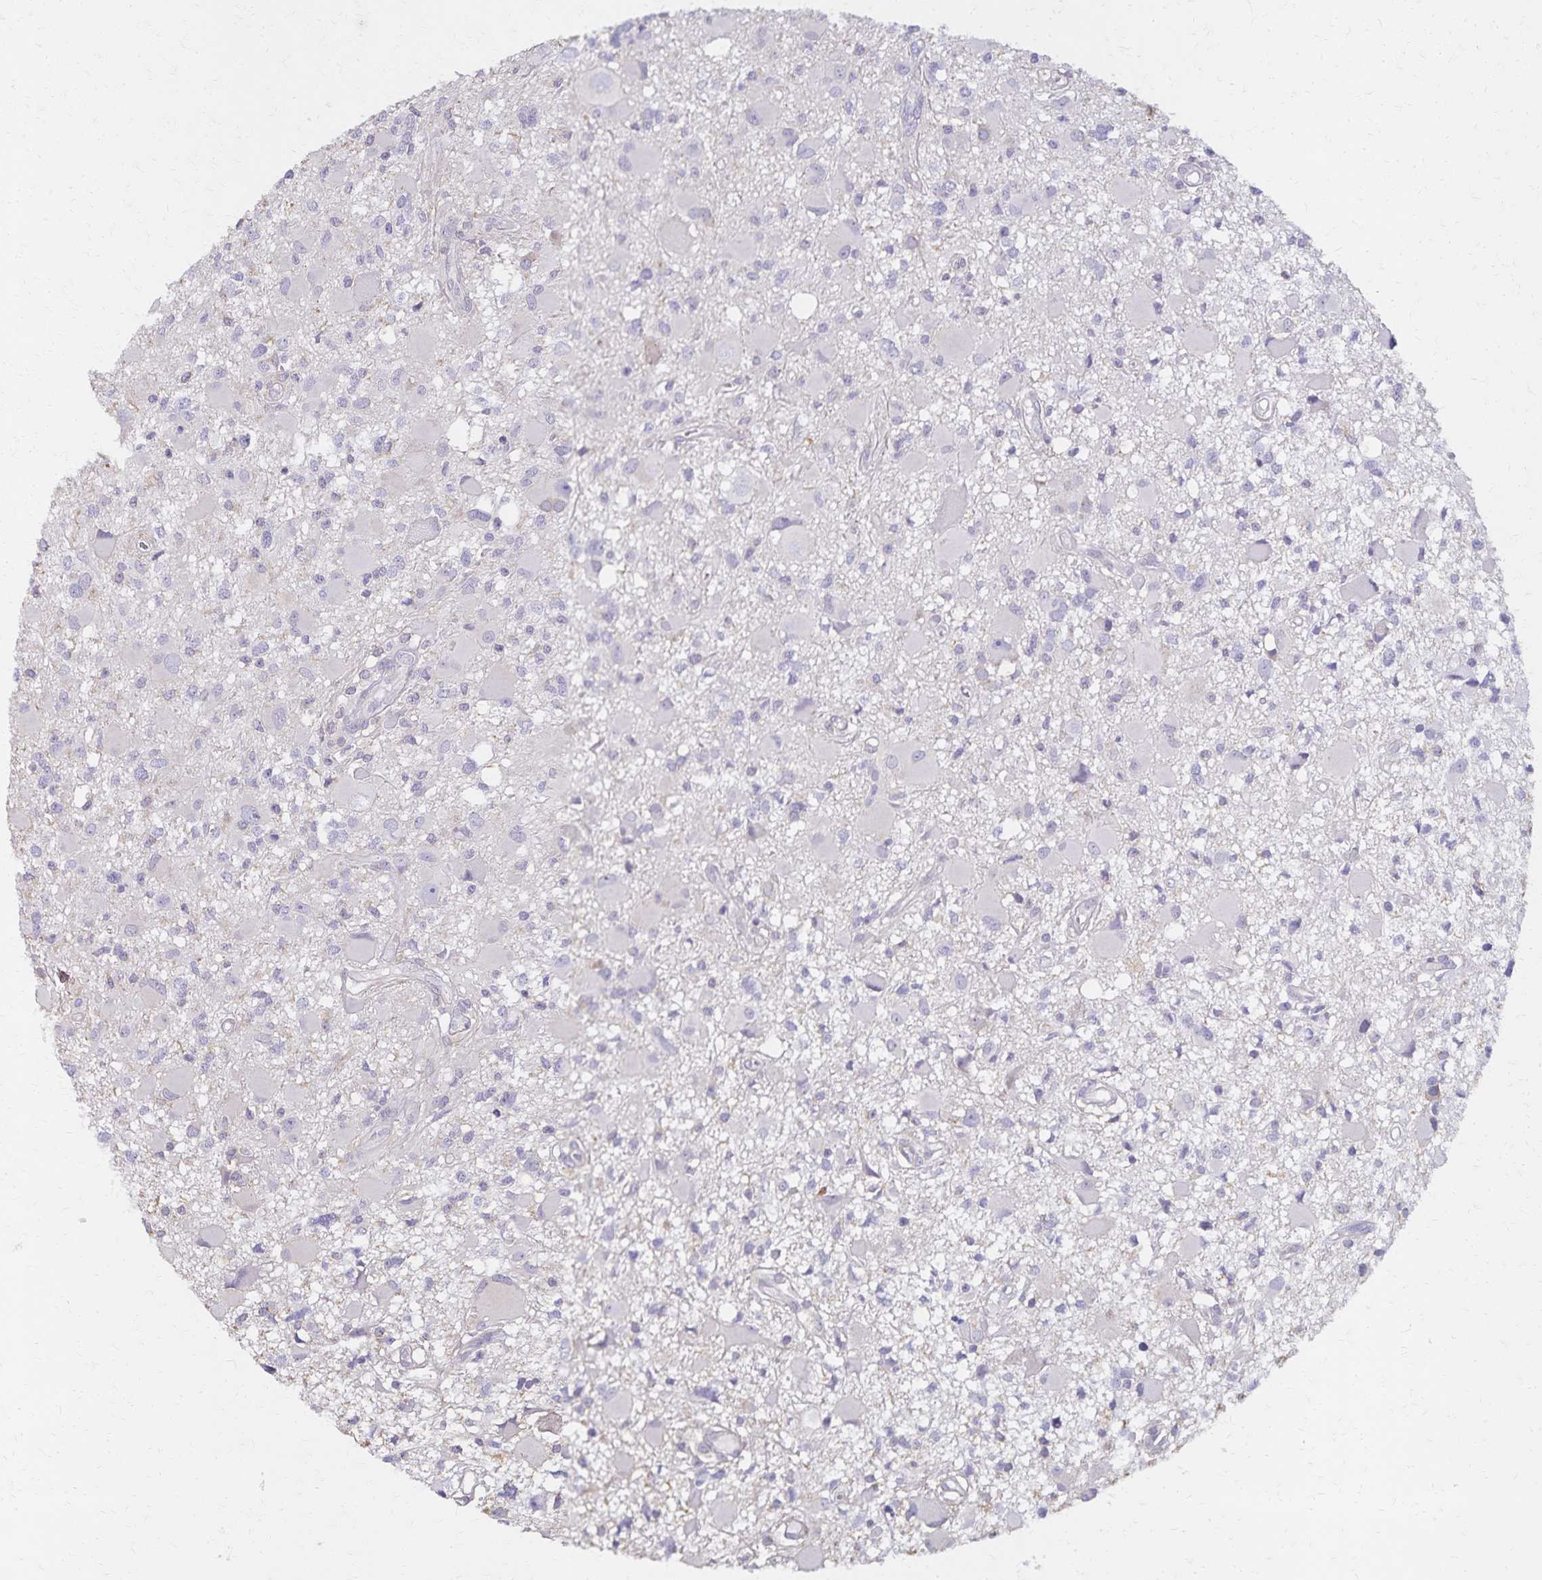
{"staining": {"intensity": "negative", "quantity": "none", "location": "none"}, "tissue": "glioma", "cell_type": "Tumor cells", "image_type": "cancer", "snomed": [{"axis": "morphology", "description": "Glioma, malignant, High grade"}, {"axis": "topography", "description": "Brain"}], "caption": "Tumor cells show no significant staining in glioma.", "gene": "KISS1", "patient": {"sex": "male", "age": 54}}